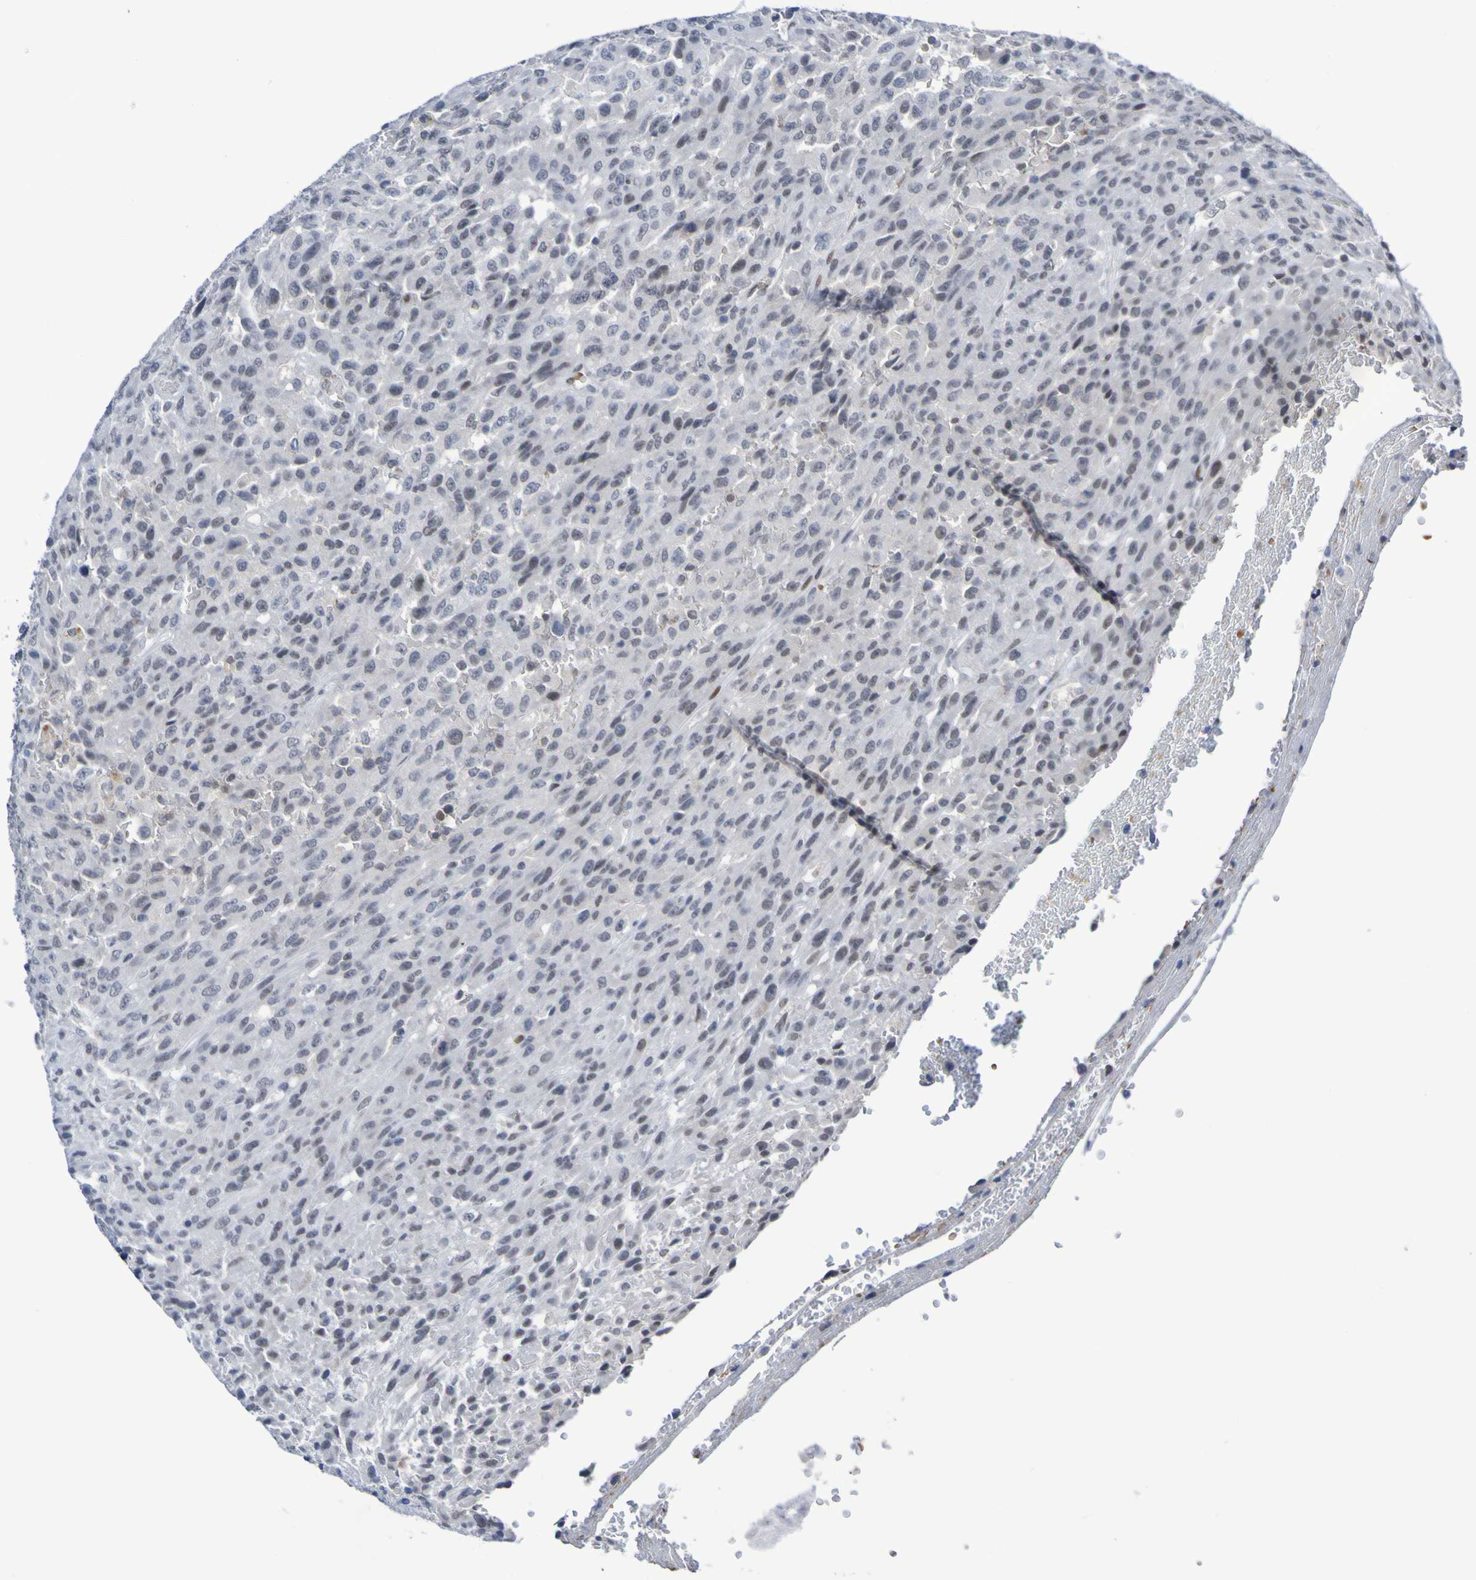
{"staining": {"intensity": "negative", "quantity": "none", "location": "none"}, "tissue": "urothelial cancer", "cell_type": "Tumor cells", "image_type": "cancer", "snomed": [{"axis": "morphology", "description": "Urothelial carcinoma, High grade"}, {"axis": "topography", "description": "Urinary bladder"}], "caption": "Urothelial cancer was stained to show a protein in brown. There is no significant positivity in tumor cells.", "gene": "PCGF1", "patient": {"sex": "male", "age": 66}}